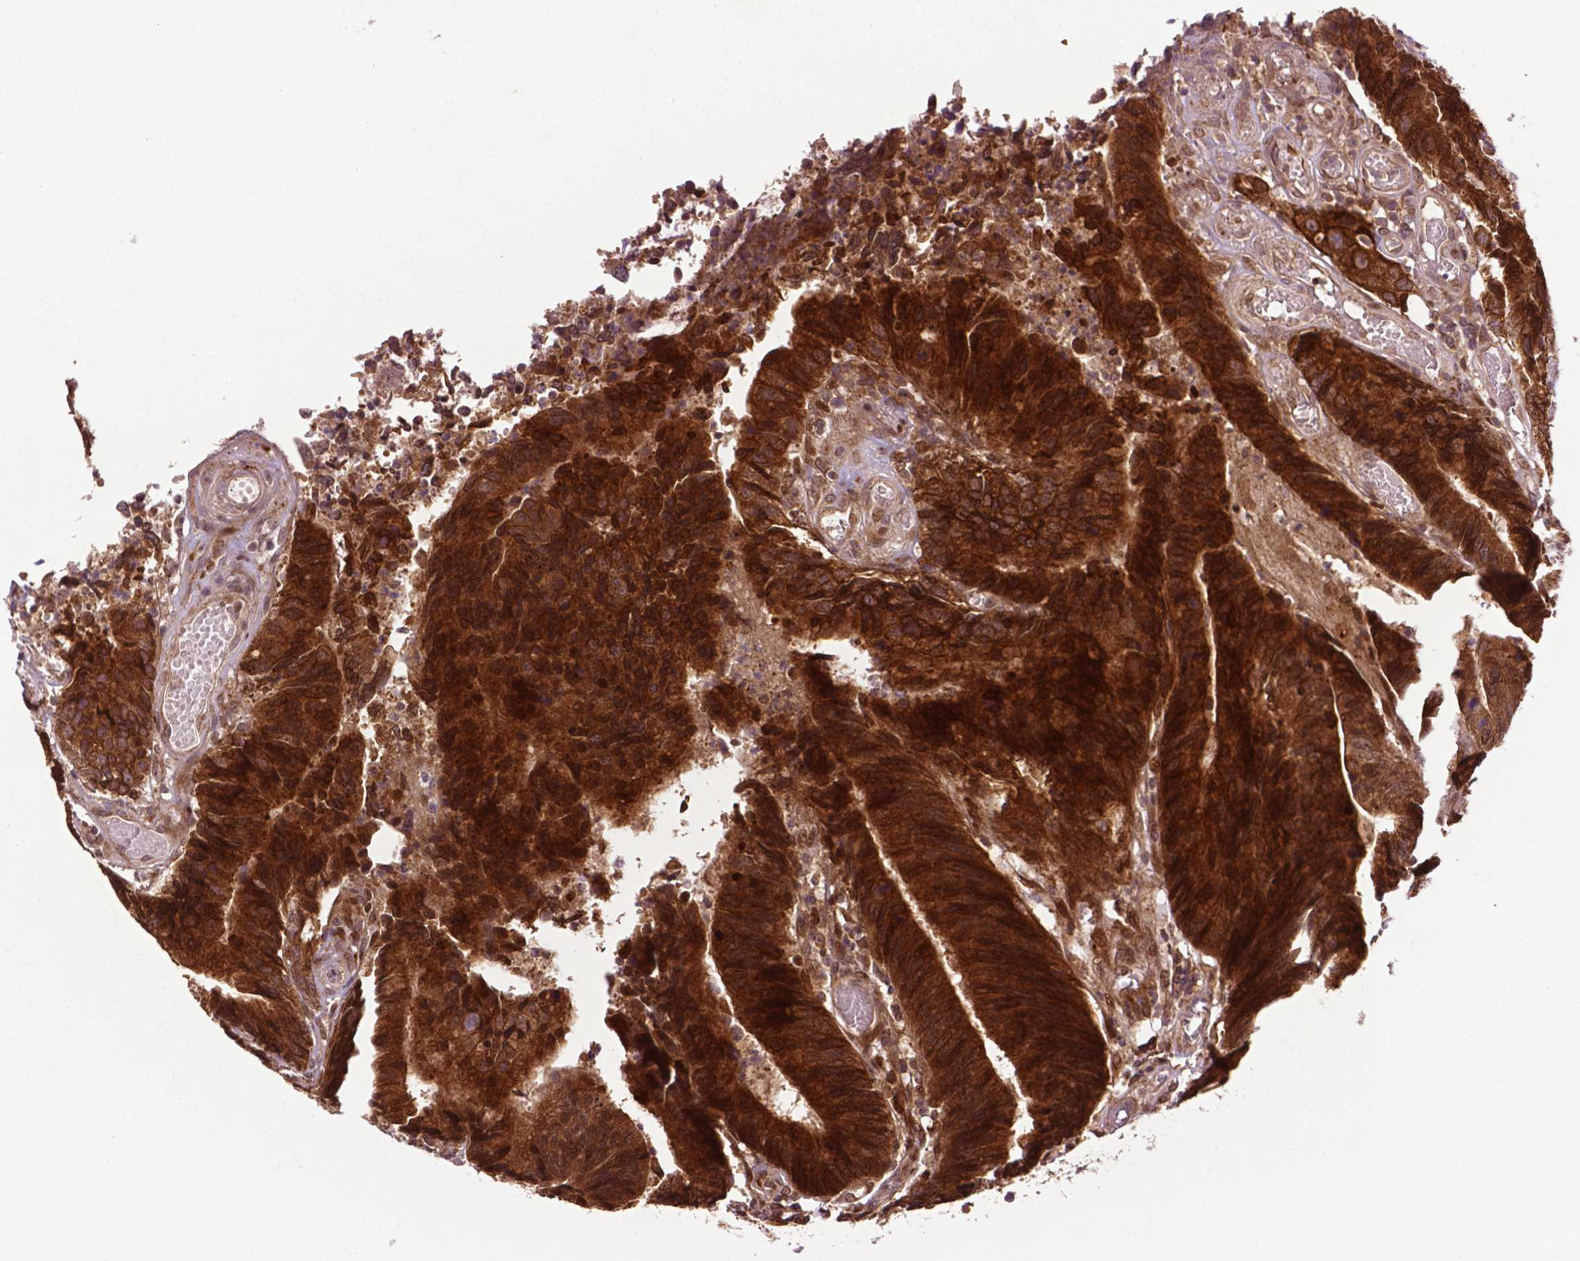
{"staining": {"intensity": "strong", "quantity": ">75%", "location": "cytoplasmic/membranous,nuclear"}, "tissue": "colorectal cancer", "cell_type": "Tumor cells", "image_type": "cancer", "snomed": [{"axis": "morphology", "description": "Adenocarcinoma, NOS"}, {"axis": "topography", "description": "Colon"}], "caption": "Protein analysis of colorectal cancer (adenocarcinoma) tissue exhibits strong cytoplasmic/membranous and nuclear staining in approximately >75% of tumor cells.", "gene": "TMX2", "patient": {"sex": "female", "age": 67}}